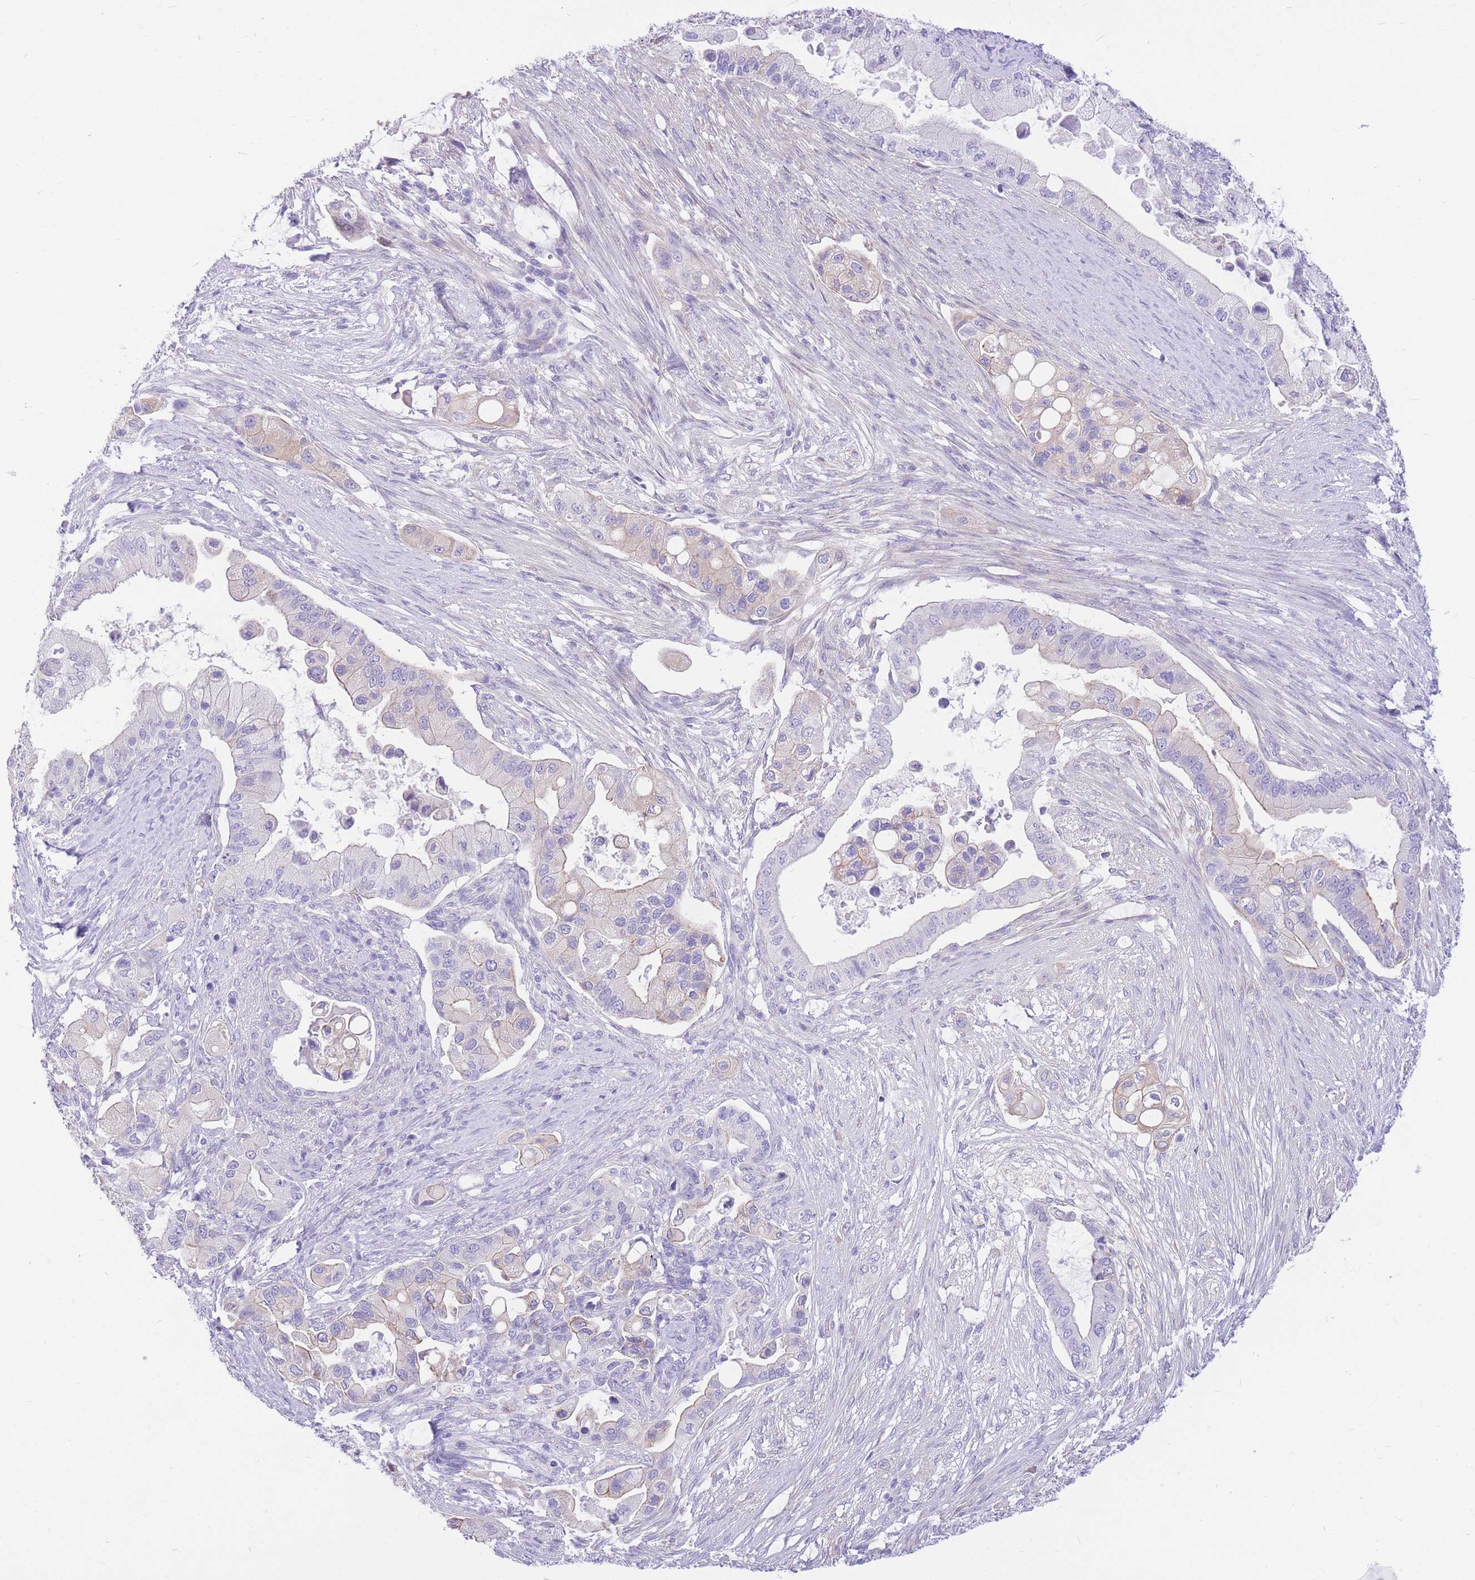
{"staining": {"intensity": "negative", "quantity": "none", "location": "none"}, "tissue": "pancreatic cancer", "cell_type": "Tumor cells", "image_type": "cancer", "snomed": [{"axis": "morphology", "description": "Adenocarcinoma, NOS"}, {"axis": "topography", "description": "Pancreas"}], "caption": "IHC histopathology image of human pancreatic cancer (adenocarcinoma) stained for a protein (brown), which displays no expression in tumor cells. Nuclei are stained in blue.", "gene": "ZNF311", "patient": {"sex": "male", "age": 57}}